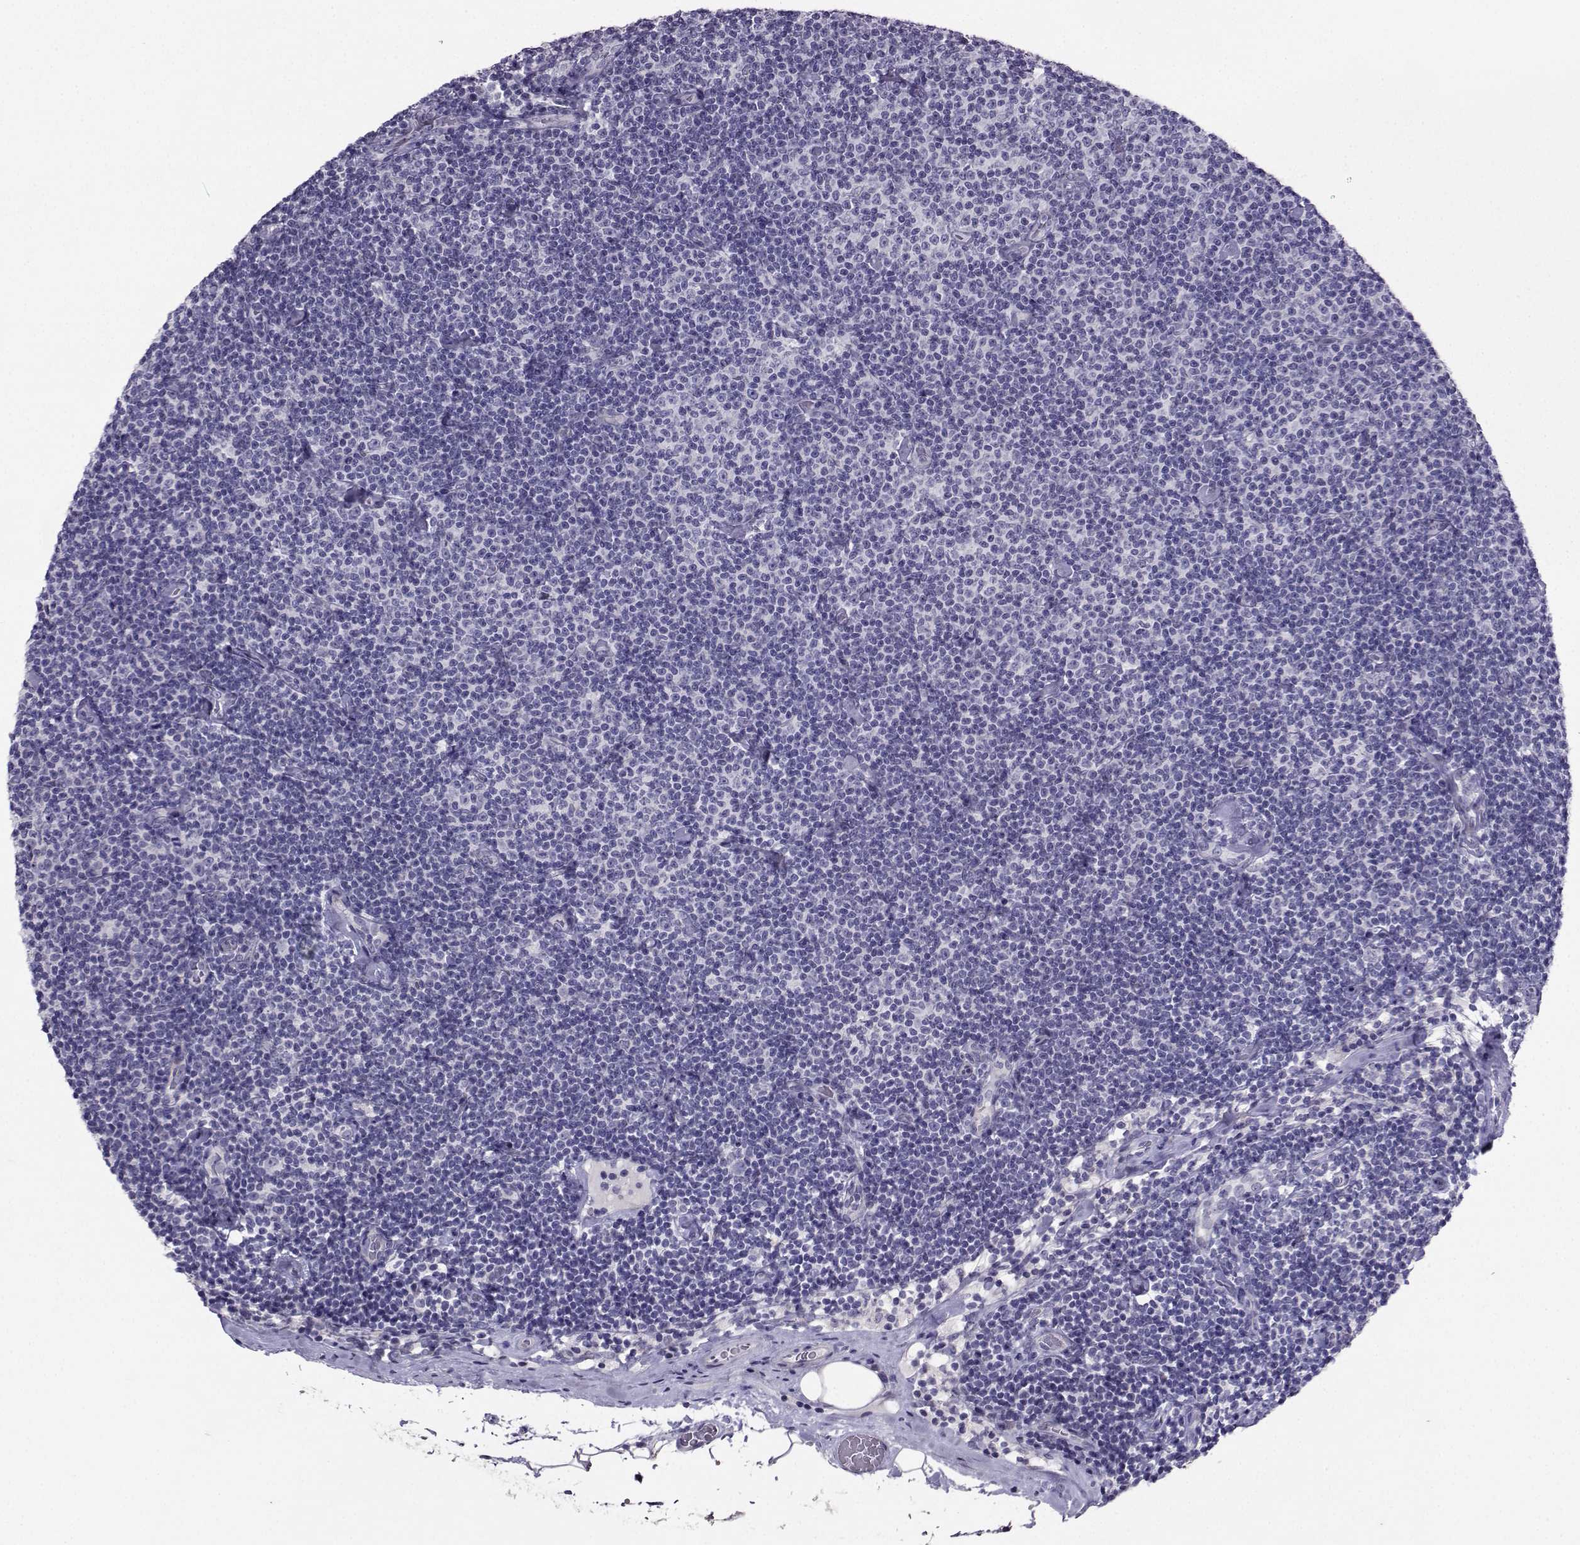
{"staining": {"intensity": "negative", "quantity": "none", "location": "none"}, "tissue": "lymphoma", "cell_type": "Tumor cells", "image_type": "cancer", "snomed": [{"axis": "morphology", "description": "Malignant lymphoma, non-Hodgkin's type, Low grade"}, {"axis": "topography", "description": "Lymph node"}], "caption": "IHC photomicrograph of neoplastic tissue: low-grade malignant lymphoma, non-Hodgkin's type stained with DAB (3,3'-diaminobenzidine) shows no significant protein staining in tumor cells.", "gene": "CARTPT", "patient": {"sex": "male", "age": 81}}